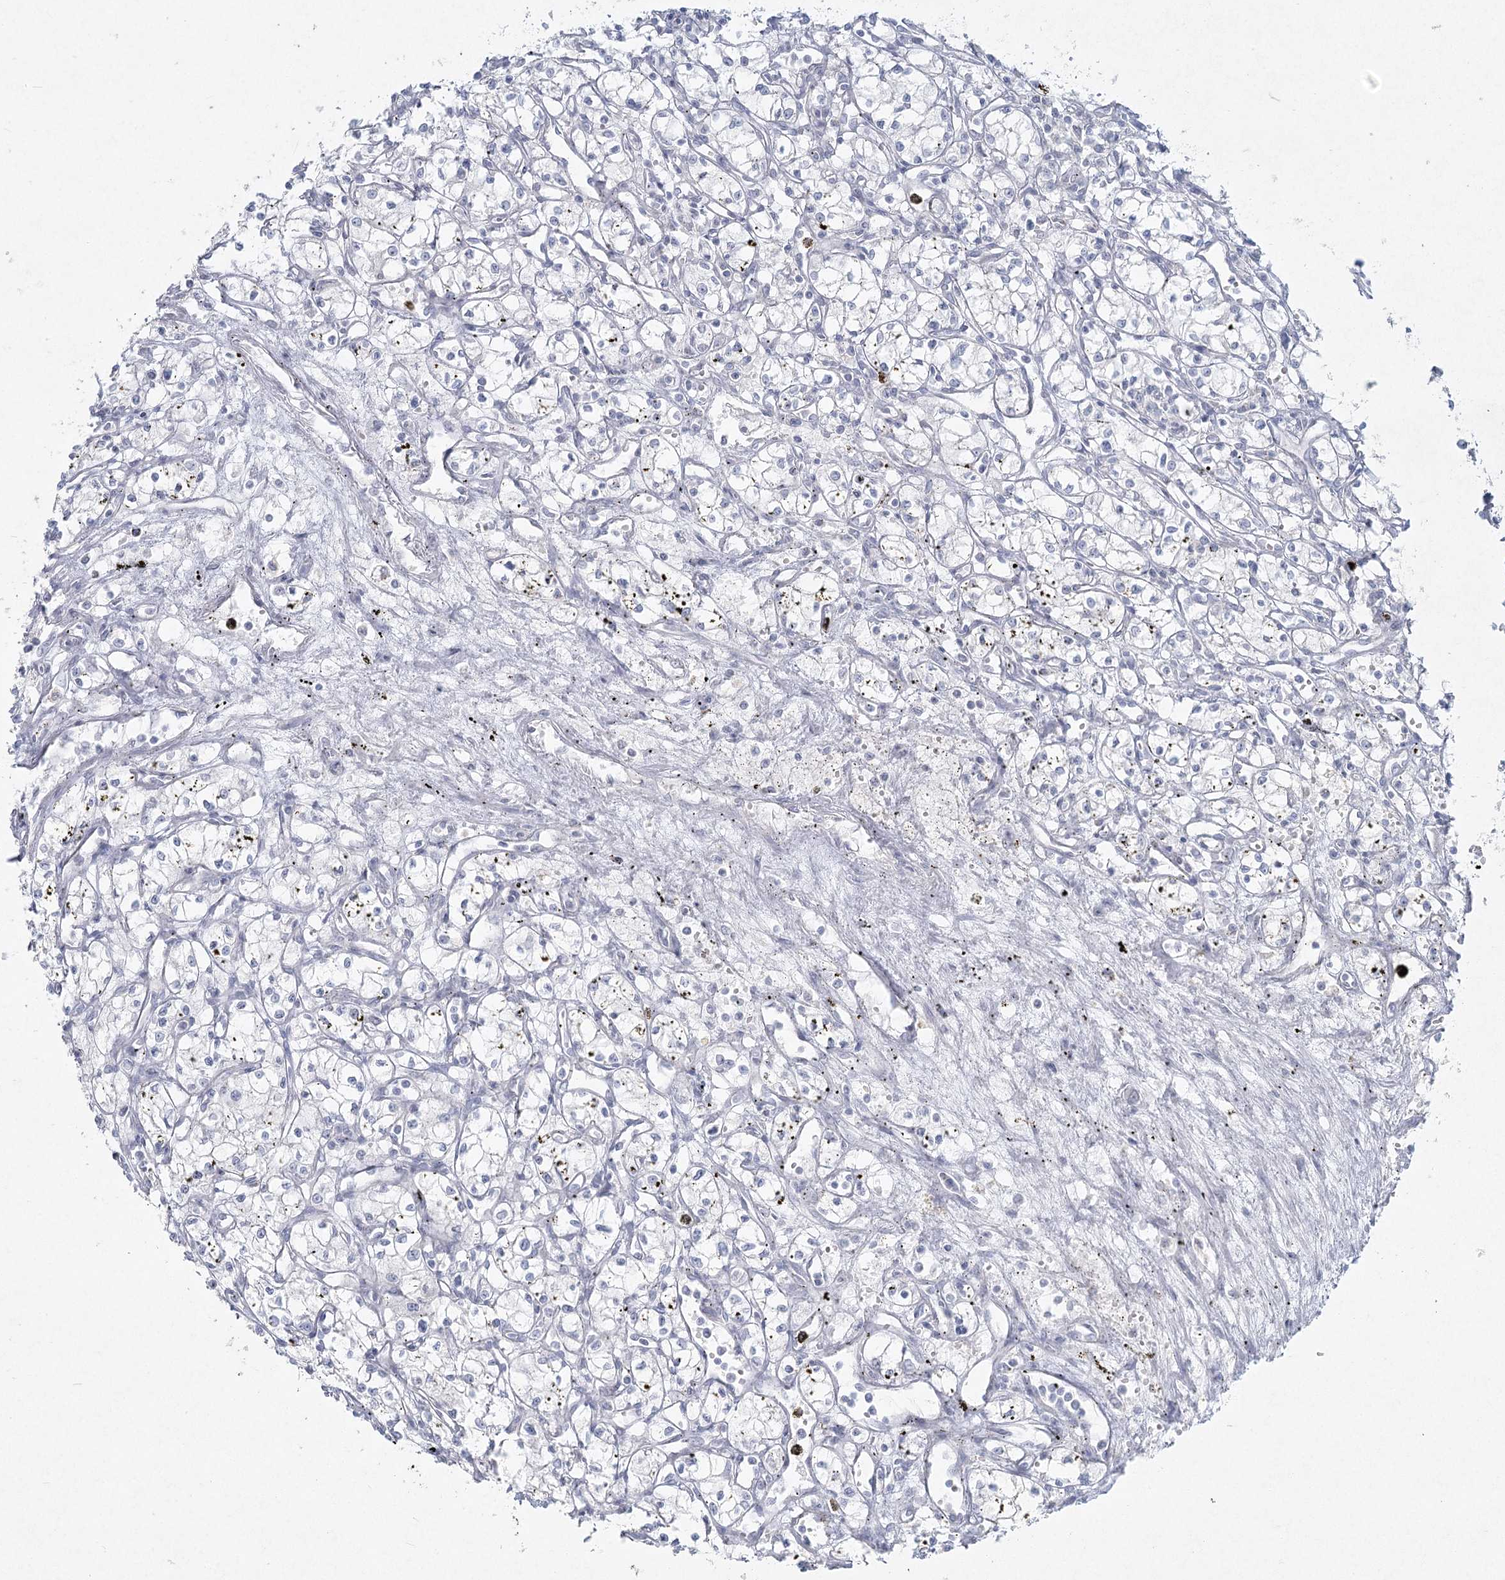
{"staining": {"intensity": "negative", "quantity": "none", "location": "none"}, "tissue": "renal cancer", "cell_type": "Tumor cells", "image_type": "cancer", "snomed": [{"axis": "morphology", "description": "Adenocarcinoma, NOS"}, {"axis": "topography", "description": "Kidney"}], "caption": "High magnification brightfield microscopy of renal adenocarcinoma stained with DAB (brown) and counterstained with hematoxylin (blue): tumor cells show no significant positivity.", "gene": "LRP2BP", "patient": {"sex": "male", "age": 59}}